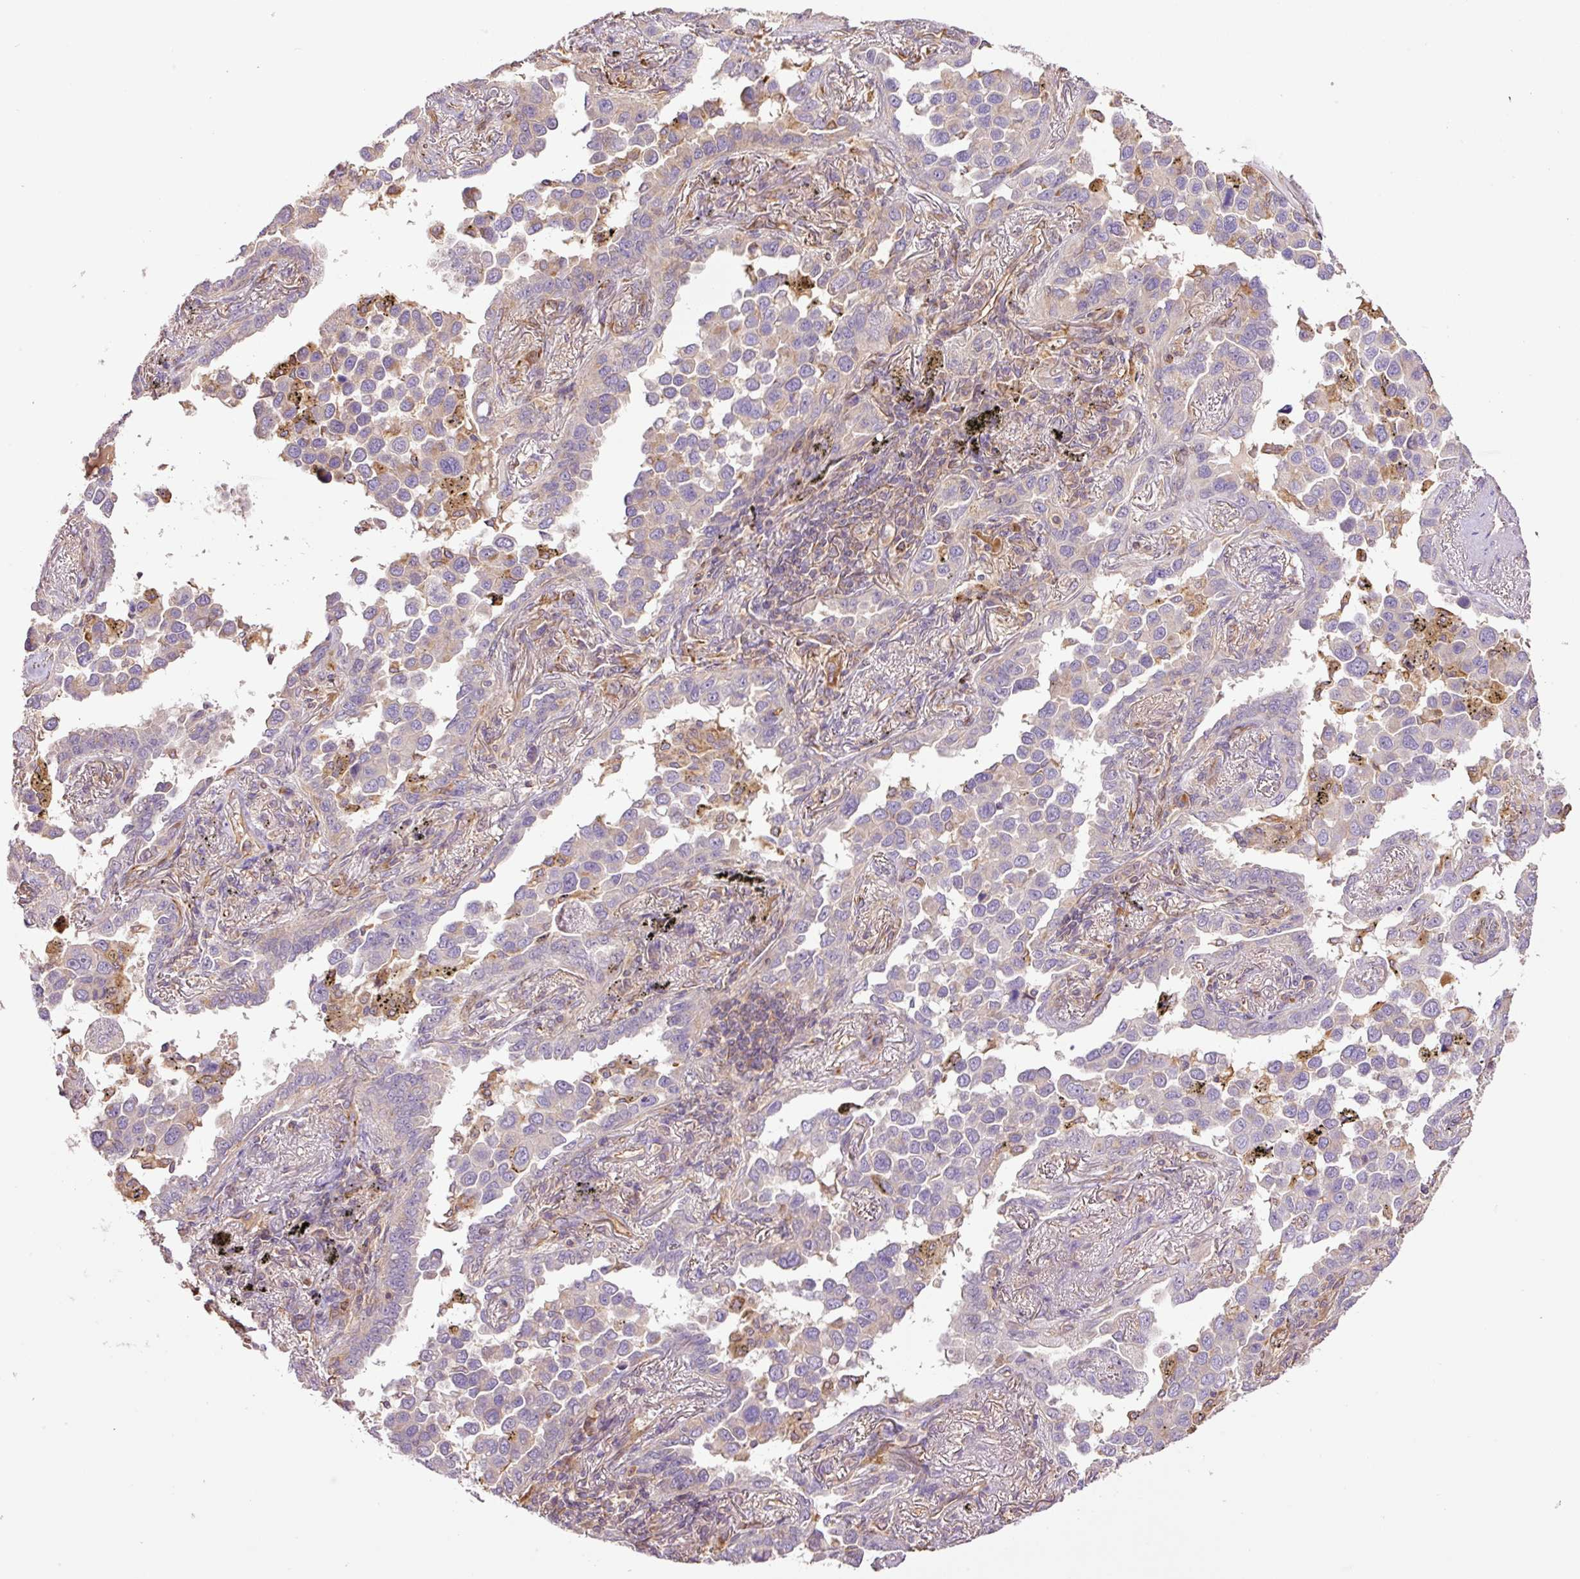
{"staining": {"intensity": "negative", "quantity": "none", "location": "none"}, "tissue": "lung cancer", "cell_type": "Tumor cells", "image_type": "cancer", "snomed": [{"axis": "morphology", "description": "Adenocarcinoma, NOS"}, {"axis": "topography", "description": "Lung"}], "caption": "IHC image of neoplastic tissue: lung adenocarcinoma stained with DAB demonstrates no significant protein positivity in tumor cells.", "gene": "PCK2", "patient": {"sex": "male", "age": 67}}